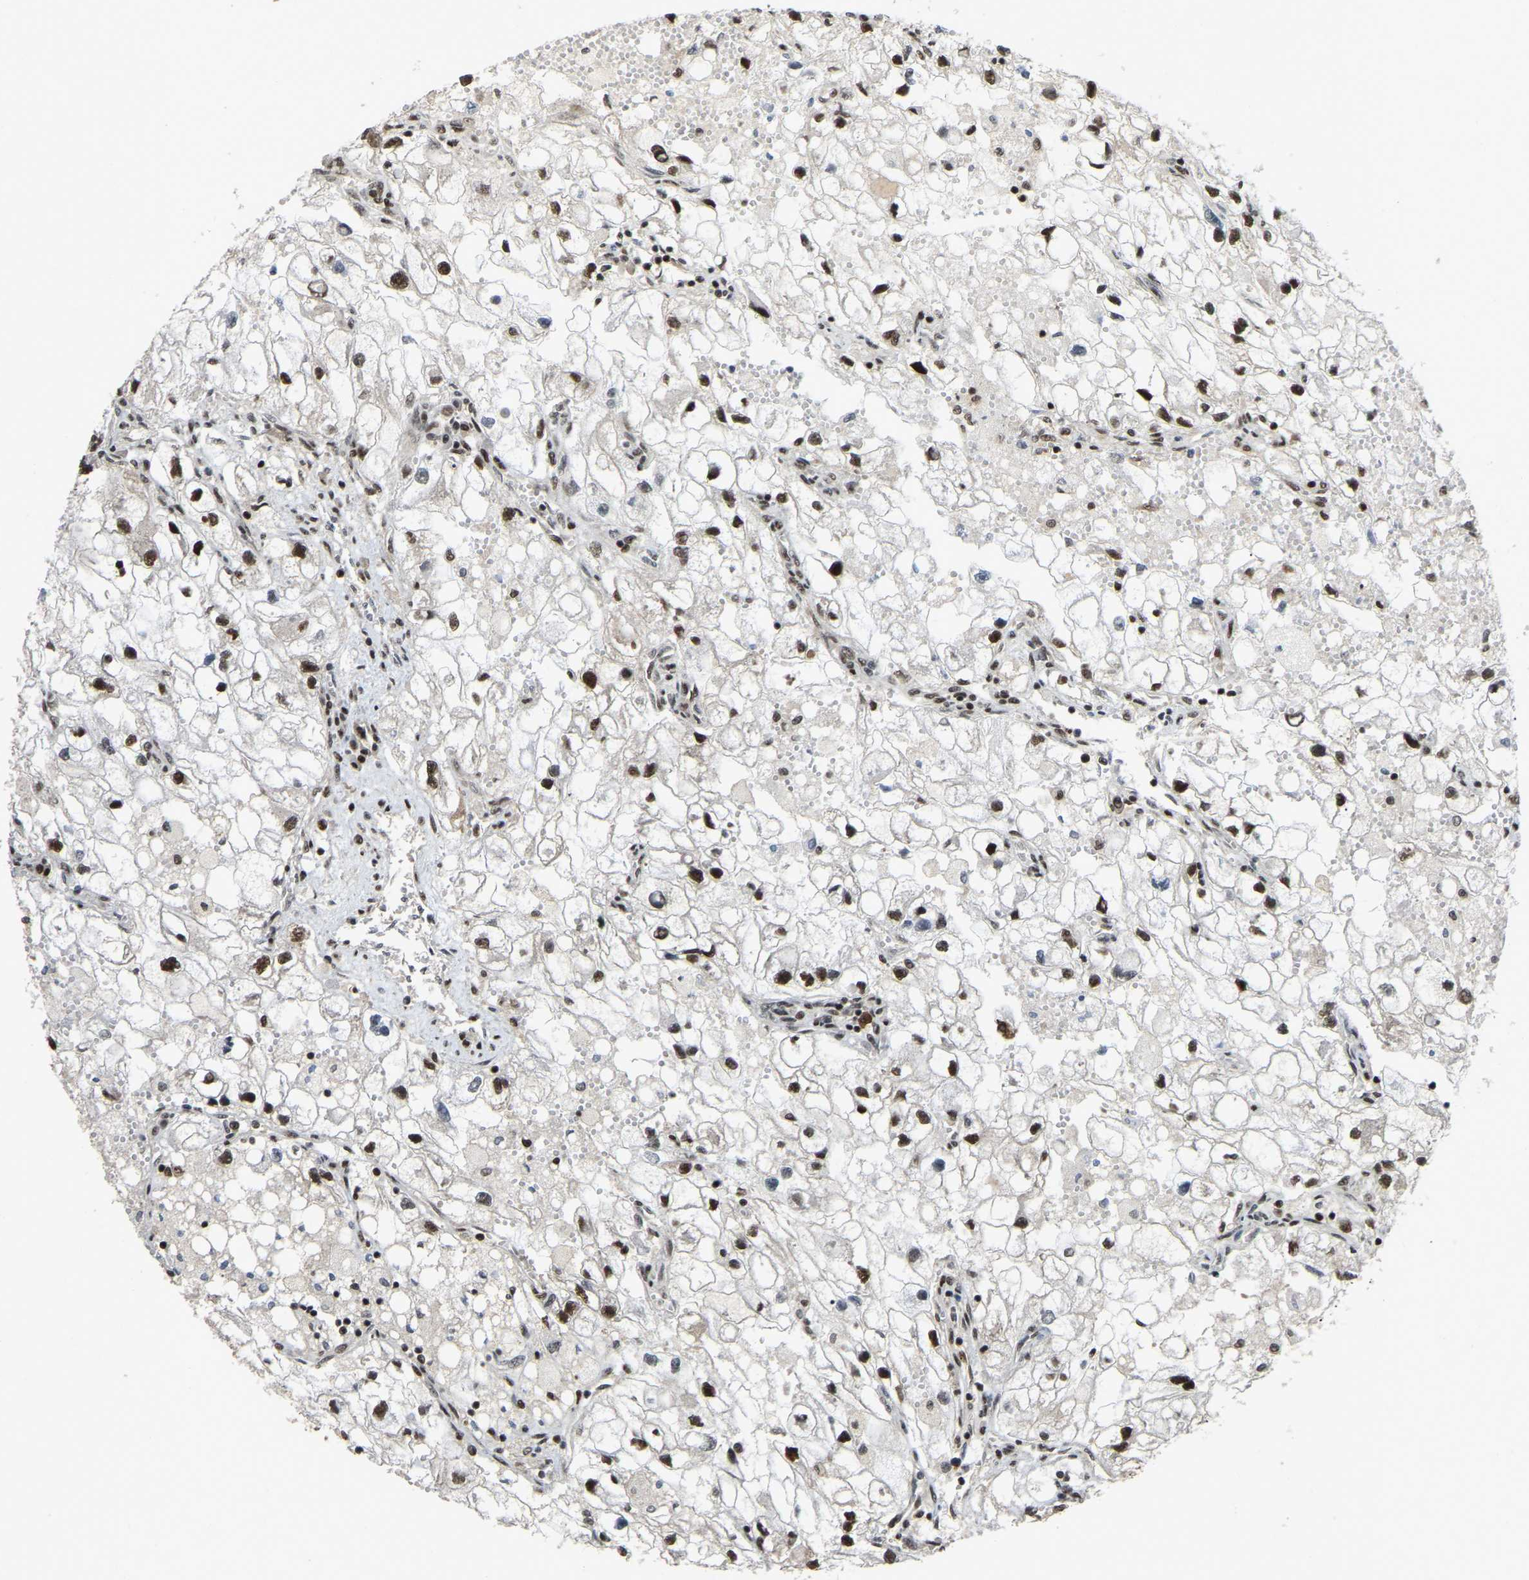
{"staining": {"intensity": "moderate", "quantity": ">75%", "location": "nuclear"}, "tissue": "renal cancer", "cell_type": "Tumor cells", "image_type": "cancer", "snomed": [{"axis": "morphology", "description": "Adenocarcinoma, NOS"}, {"axis": "topography", "description": "Kidney"}], "caption": "Brown immunohistochemical staining in human adenocarcinoma (renal) demonstrates moderate nuclear positivity in approximately >75% of tumor cells. The protein of interest is stained brown, and the nuclei are stained in blue (DAB IHC with brightfield microscopy, high magnification).", "gene": "TBL1XR1", "patient": {"sex": "female", "age": 70}}